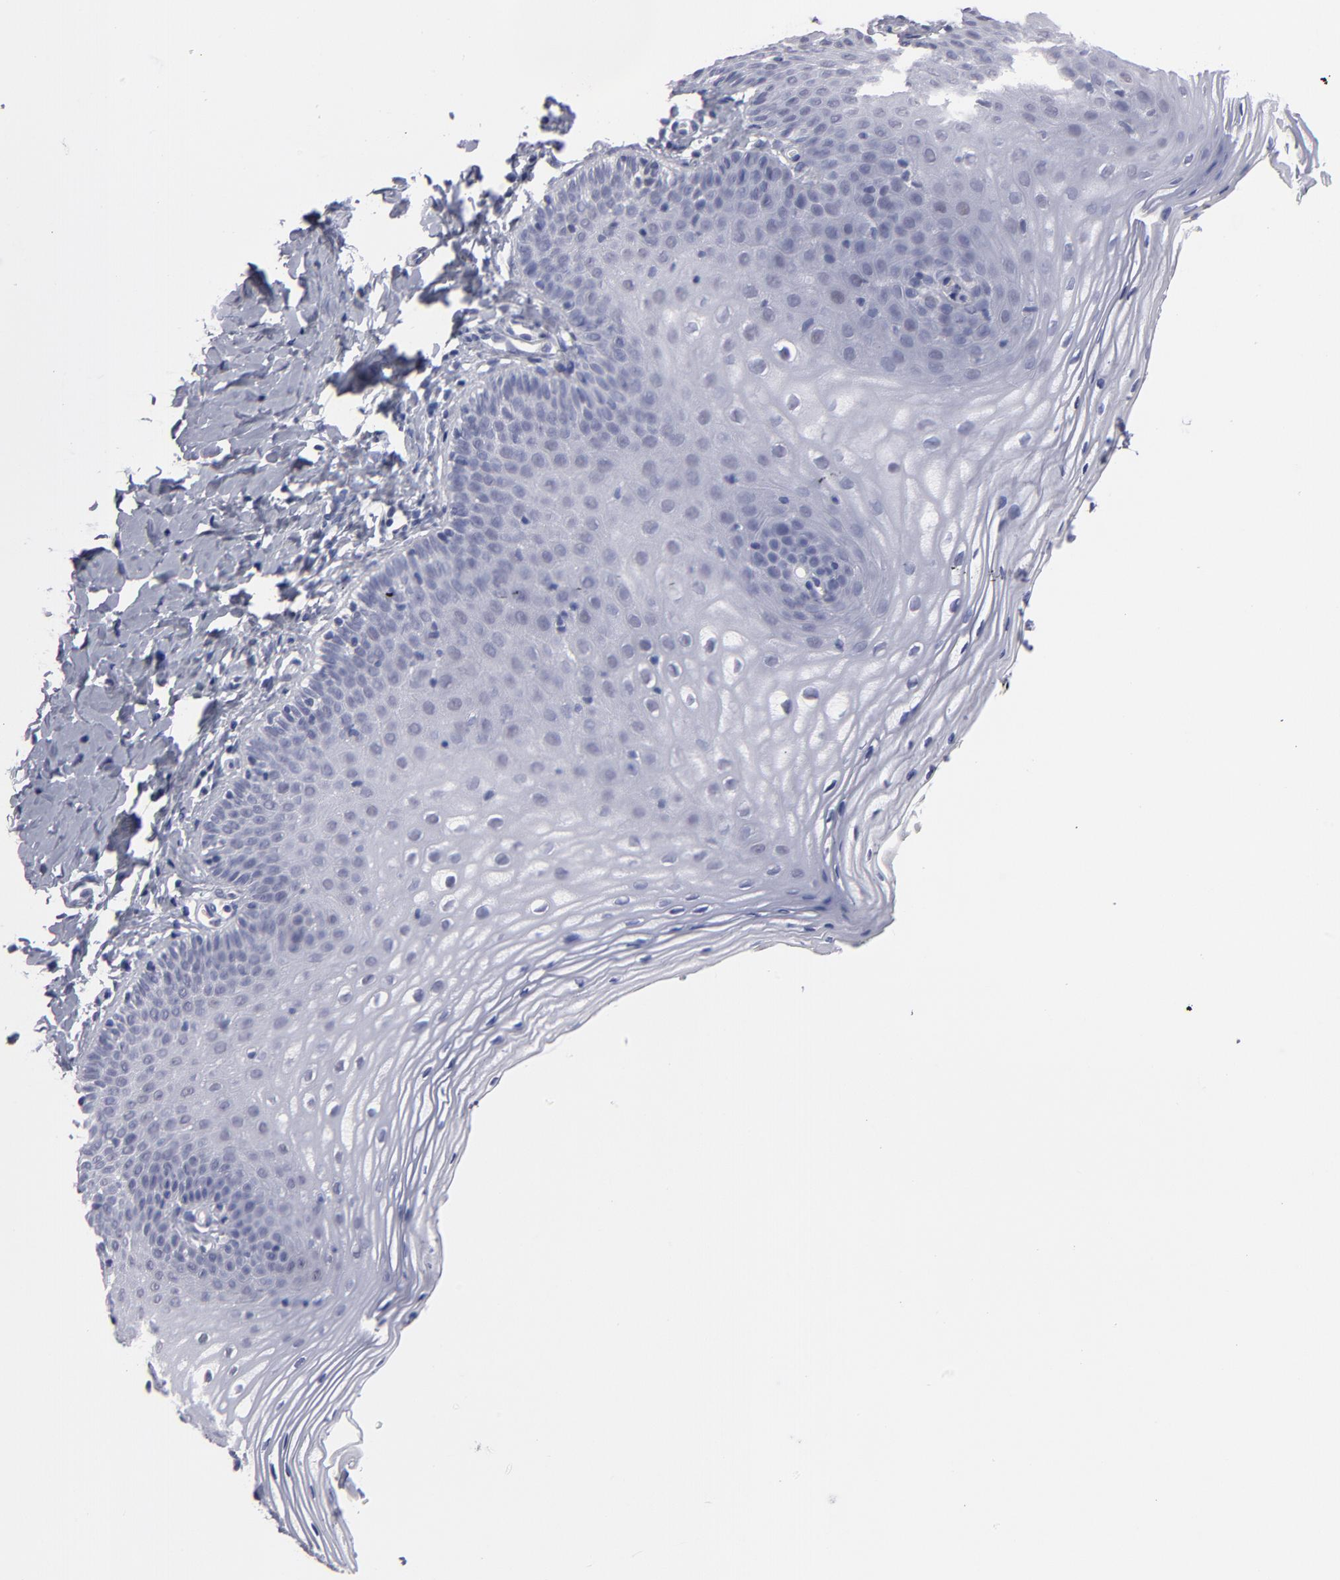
{"staining": {"intensity": "negative", "quantity": "none", "location": "none"}, "tissue": "vagina", "cell_type": "Squamous epithelial cells", "image_type": "normal", "snomed": [{"axis": "morphology", "description": "Normal tissue, NOS"}, {"axis": "topography", "description": "Vagina"}], "caption": "Immunohistochemical staining of normal vagina displays no significant positivity in squamous epithelial cells.", "gene": "TEX11", "patient": {"sex": "female", "age": 55}}